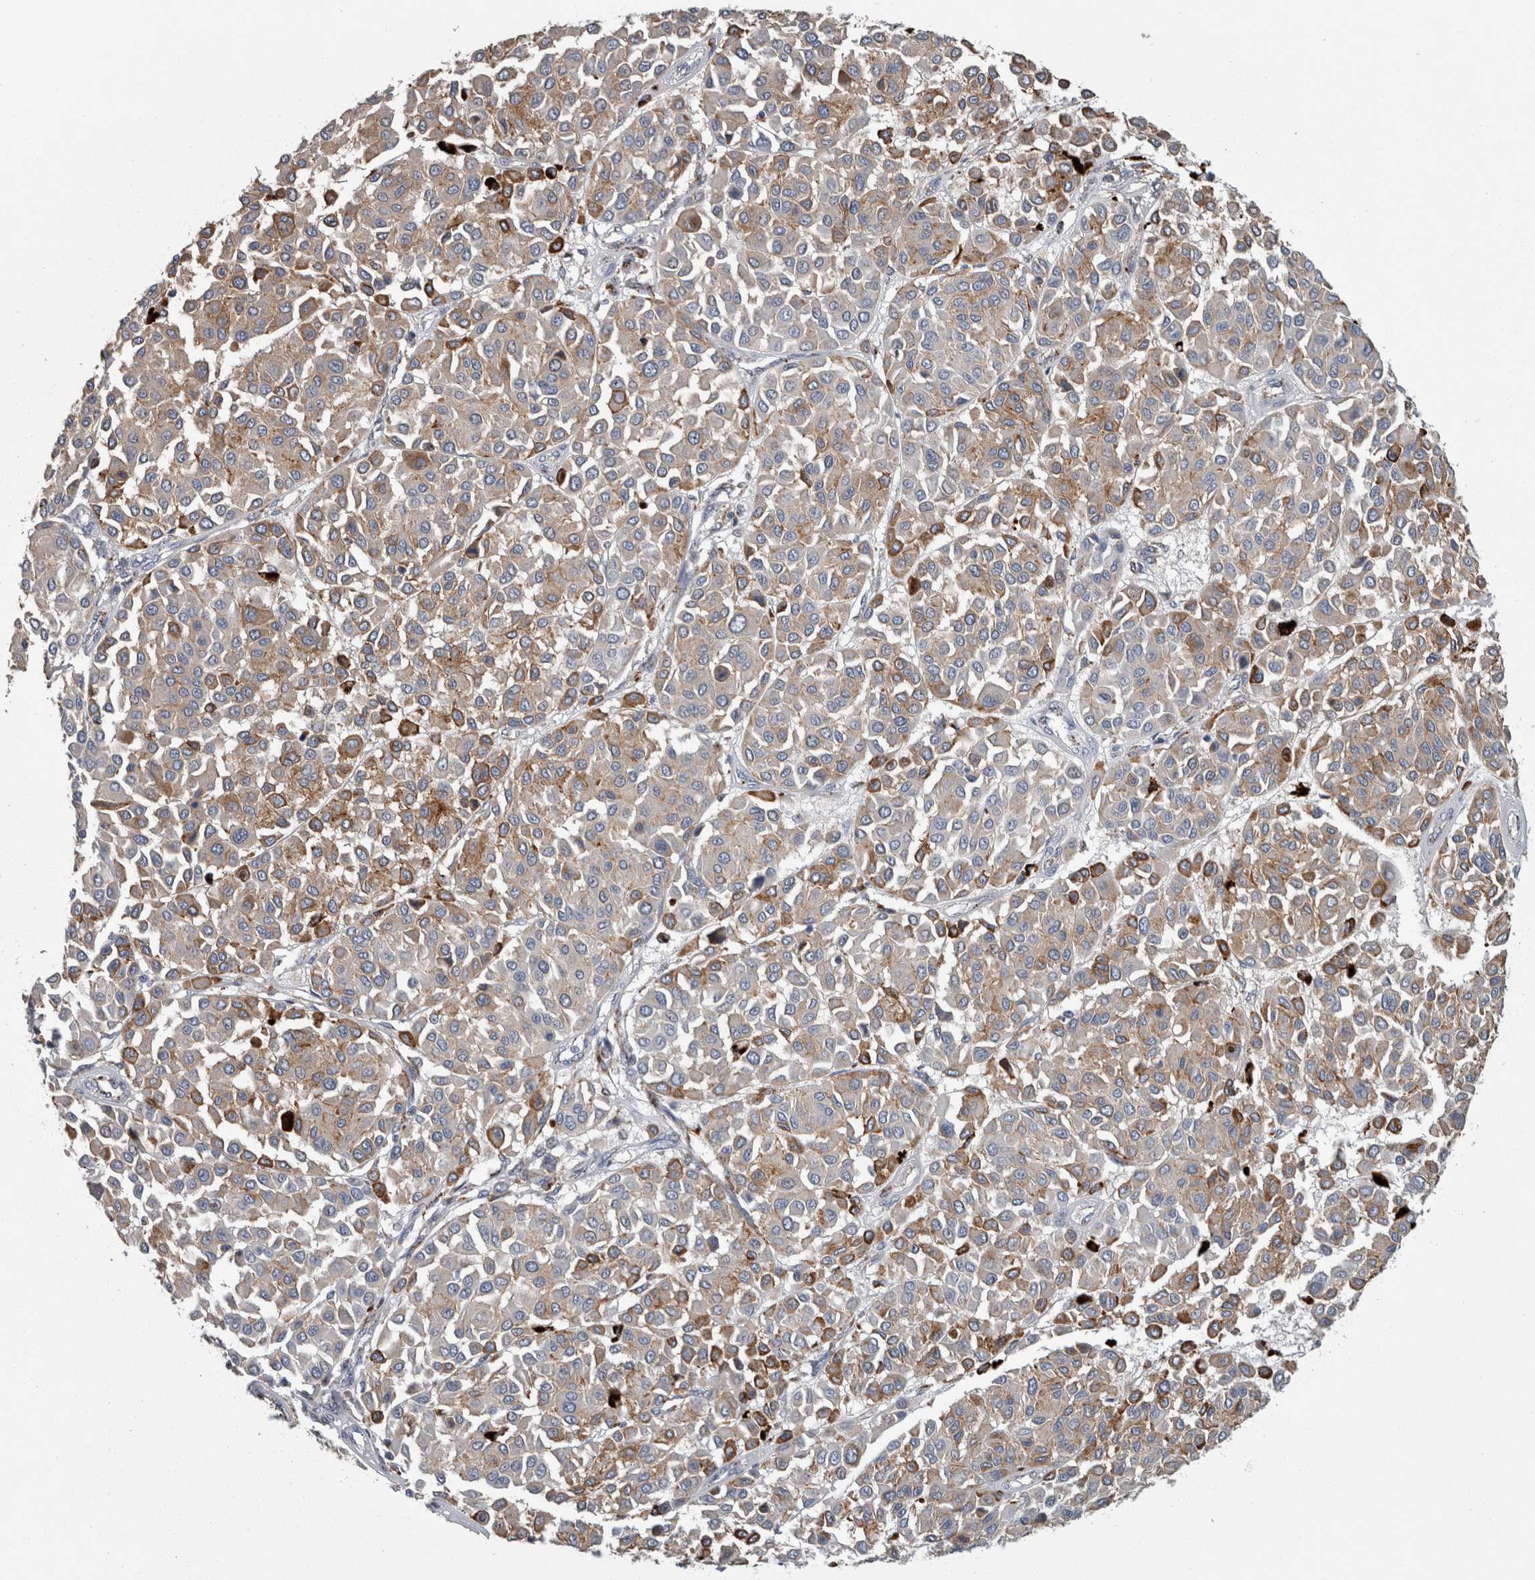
{"staining": {"intensity": "weak", "quantity": ">75%", "location": "cytoplasmic/membranous"}, "tissue": "melanoma", "cell_type": "Tumor cells", "image_type": "cancer", "snomed": [{"axis": "morphology", "description": "Malignant melanoma, Metastatic site"}, {"axis": "topography", "description": "Soft tissue"}], "caption": "Tumor cells demonstrate low levels of weak cytoplasmic/membranous expression in approximately >75% of cells in human melanoma.", "gene": "DPP7", "patient": {"sex": "male", "age": 41}}